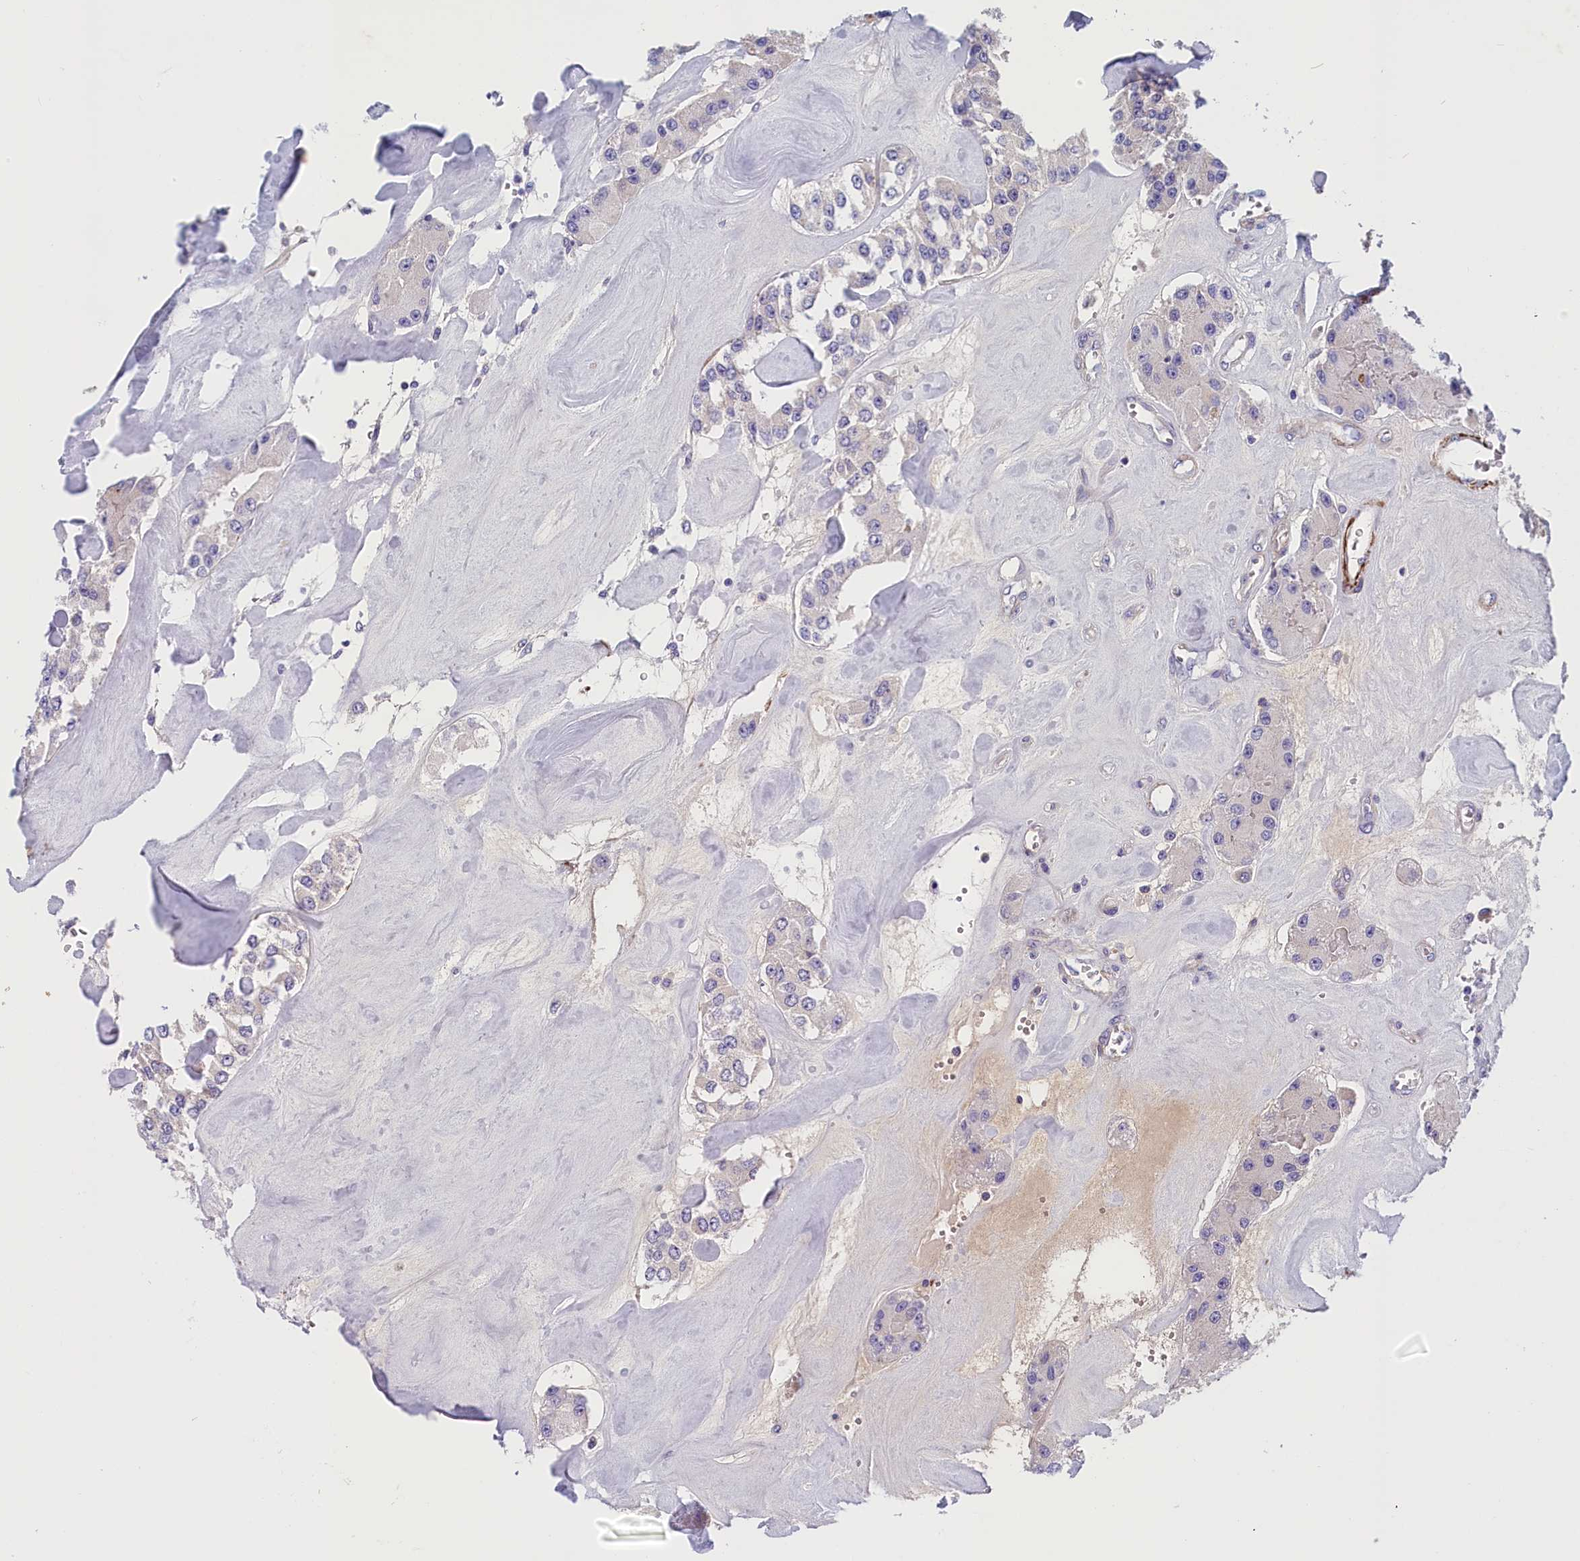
{"staining": {"intensity": "negative", "quantity": "none", "location": "none"}, "tissue": "carcinoid", "cell_type": "Tumor cells", "image_type": "cancer", "snomed": [{"axis": "morphology", "description": "Carcinoid, malignant, NOS"}, {"axis": "topography", "description": "Pancreas"}], "caption": "This is an immunohistochemistry (IHC) histopathology image of human malignant carcinoid. There is no positivity in tumor cells.", "gene": "BCL2L13", "patient": {"sex": "male", "age": 41}}